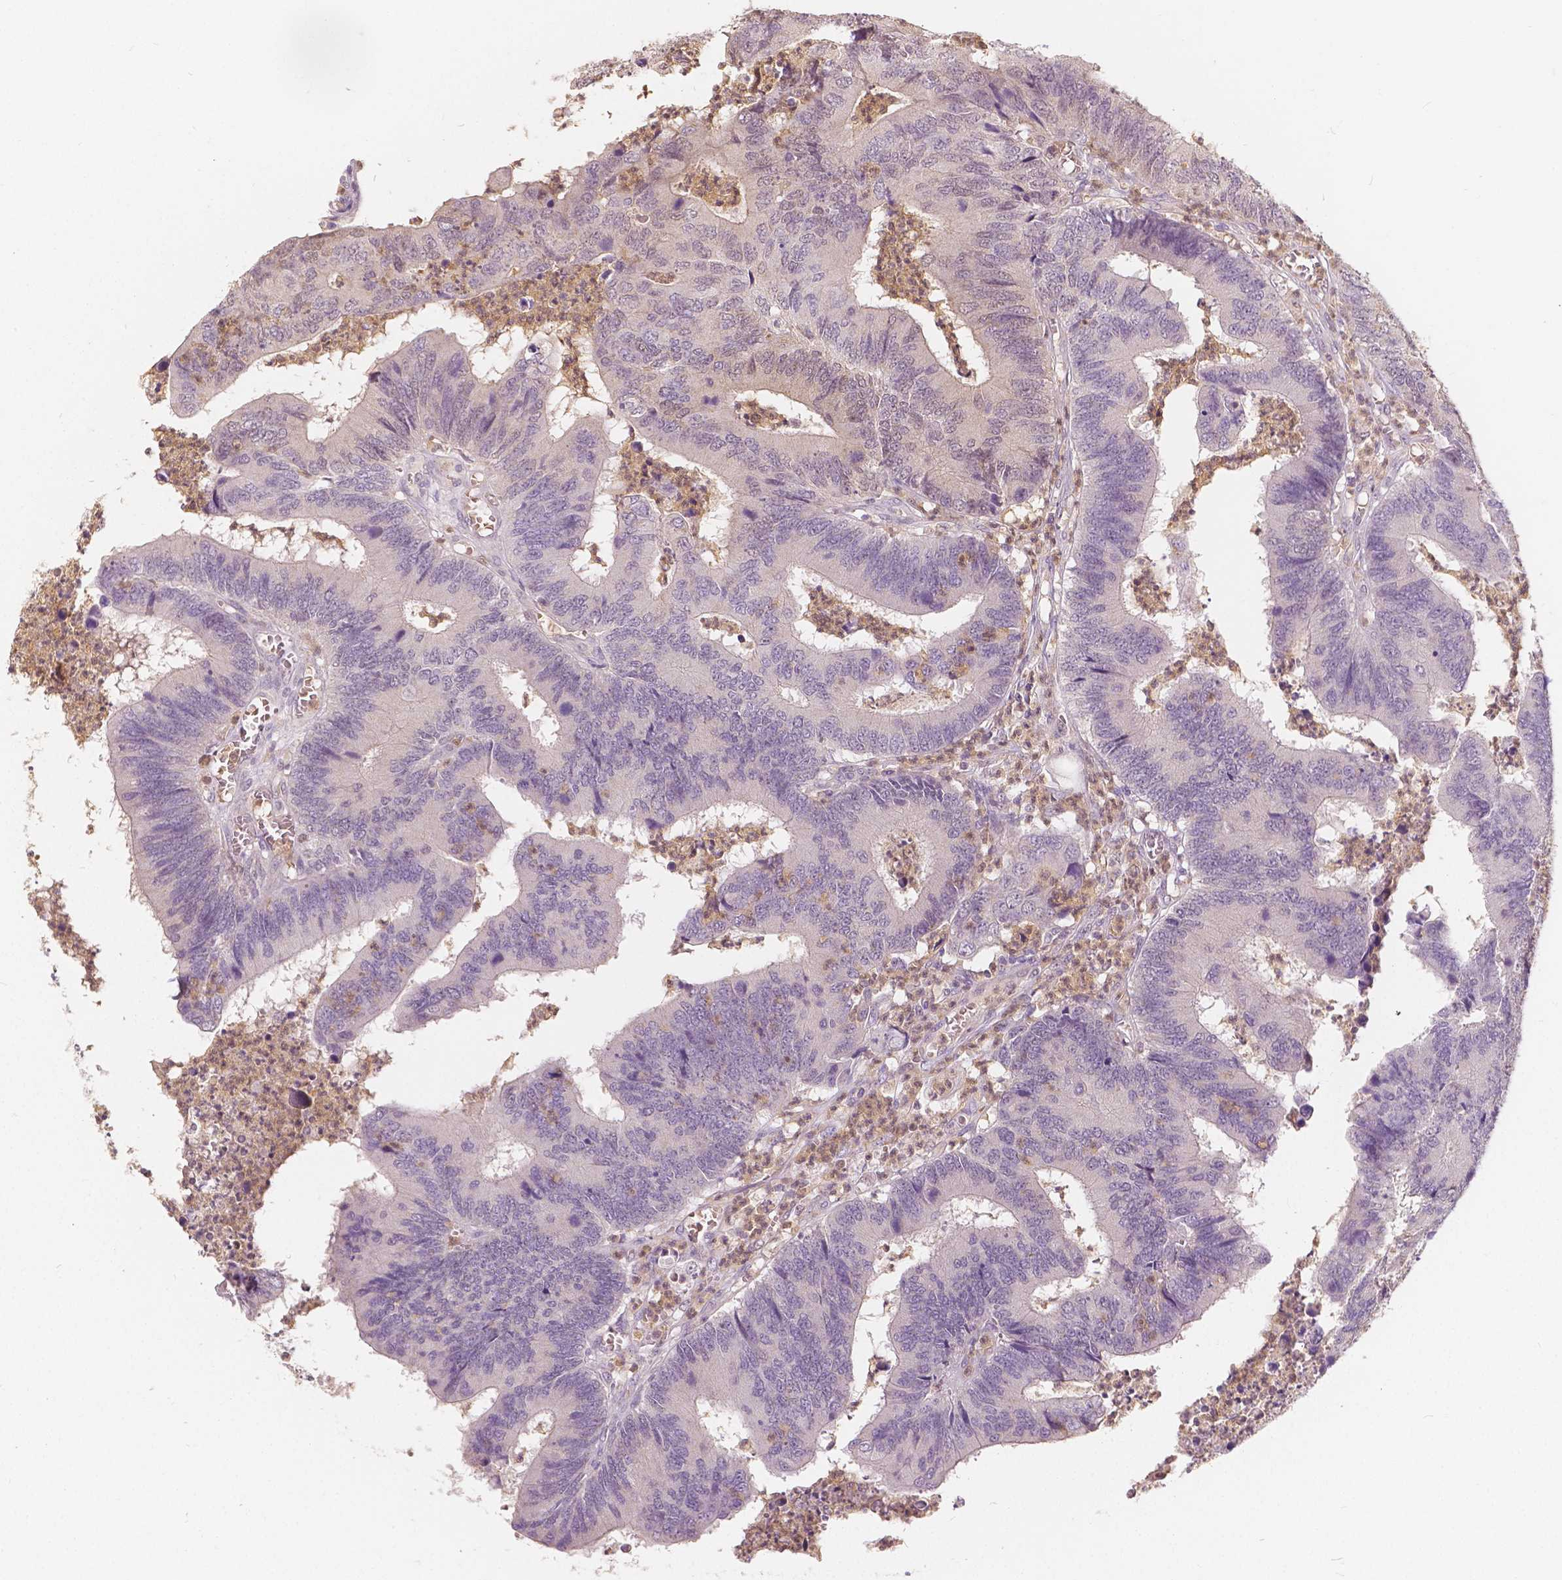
{"staining": {"intensity": "negative", "quantity": "none", "location": "none"}, "tissue": "colorectal cancer", "cell_type": "Tumor cells", "image_type": "cancer", "snomed": [{"axis": "morphology", "description": "Adenocarcinoma, NOS"}, {"axis": "topography", "description": "Colon"}], "caption": "Colorectal cancer was stained to show a protein in brown. There is no significant expression in tumor cells.", "gene": "NAPRT", "patient": {"sex": "female", "age": 67}}